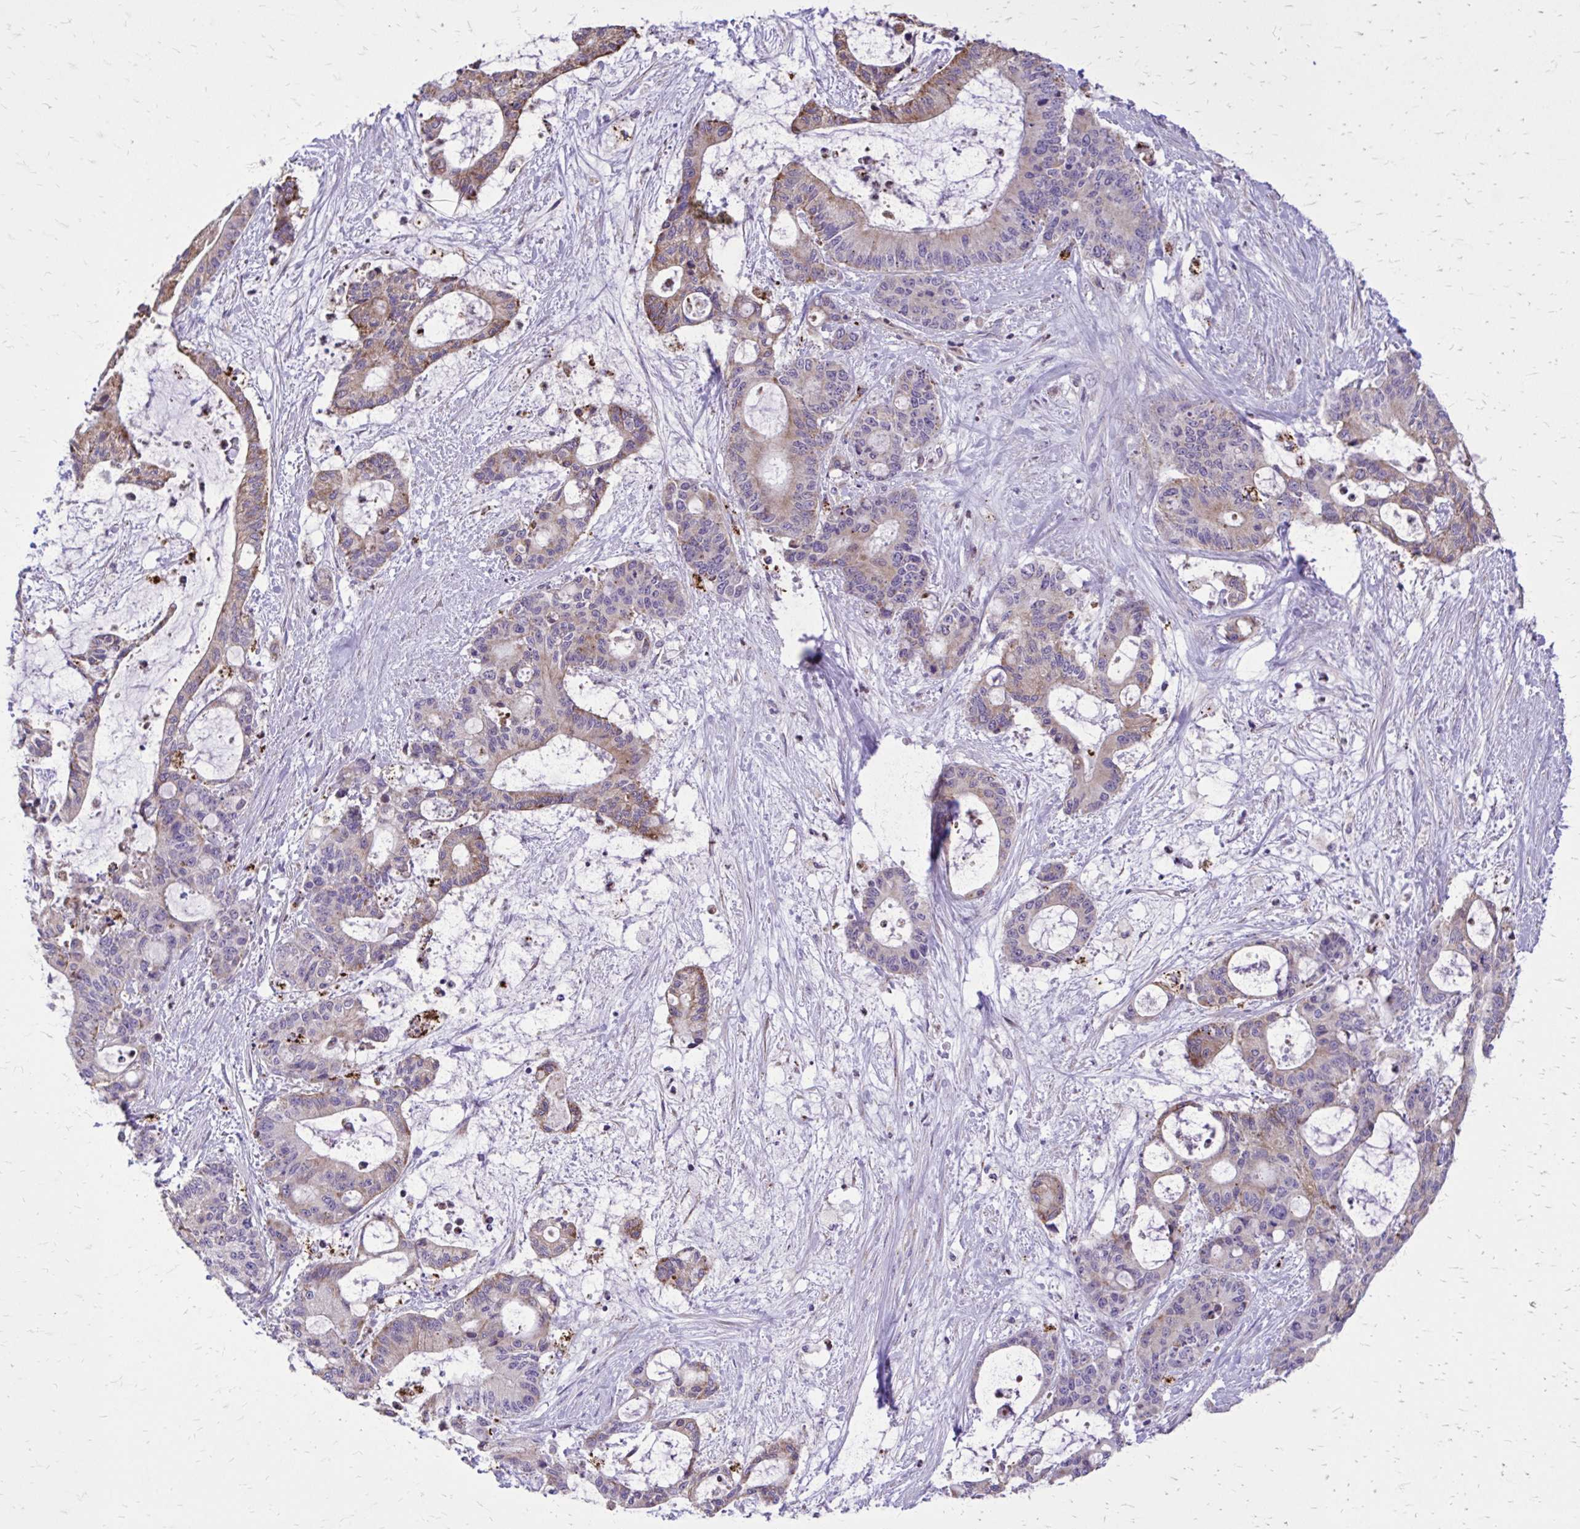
{"staining": {"intensity": "weak", "quantity": "25%-75%", "location": "cytoplasmic/membranous"}, "tissue": "liver cancer", "cell_type": "Tumor cells", "image_type": "cancer", "snomed": [{"axis": "morphology", "description": "Normal tissue, NOS"}, {"axis": "morphology", "description": "Cholangiocarcinoma"}, {"axis": "topography", "description": "Liver"}, {"axis": "topography", "description": "Peripheral nerve tissue"}], "caption": "Immunohistochemistry (IHC) of liver cancer displays low levels of weak cytoplasmic/membranous expression in approximately 25%-75% of tumor cells.", "gene": "ABCC3", "patient": {"sex": "female", "age": 73}}